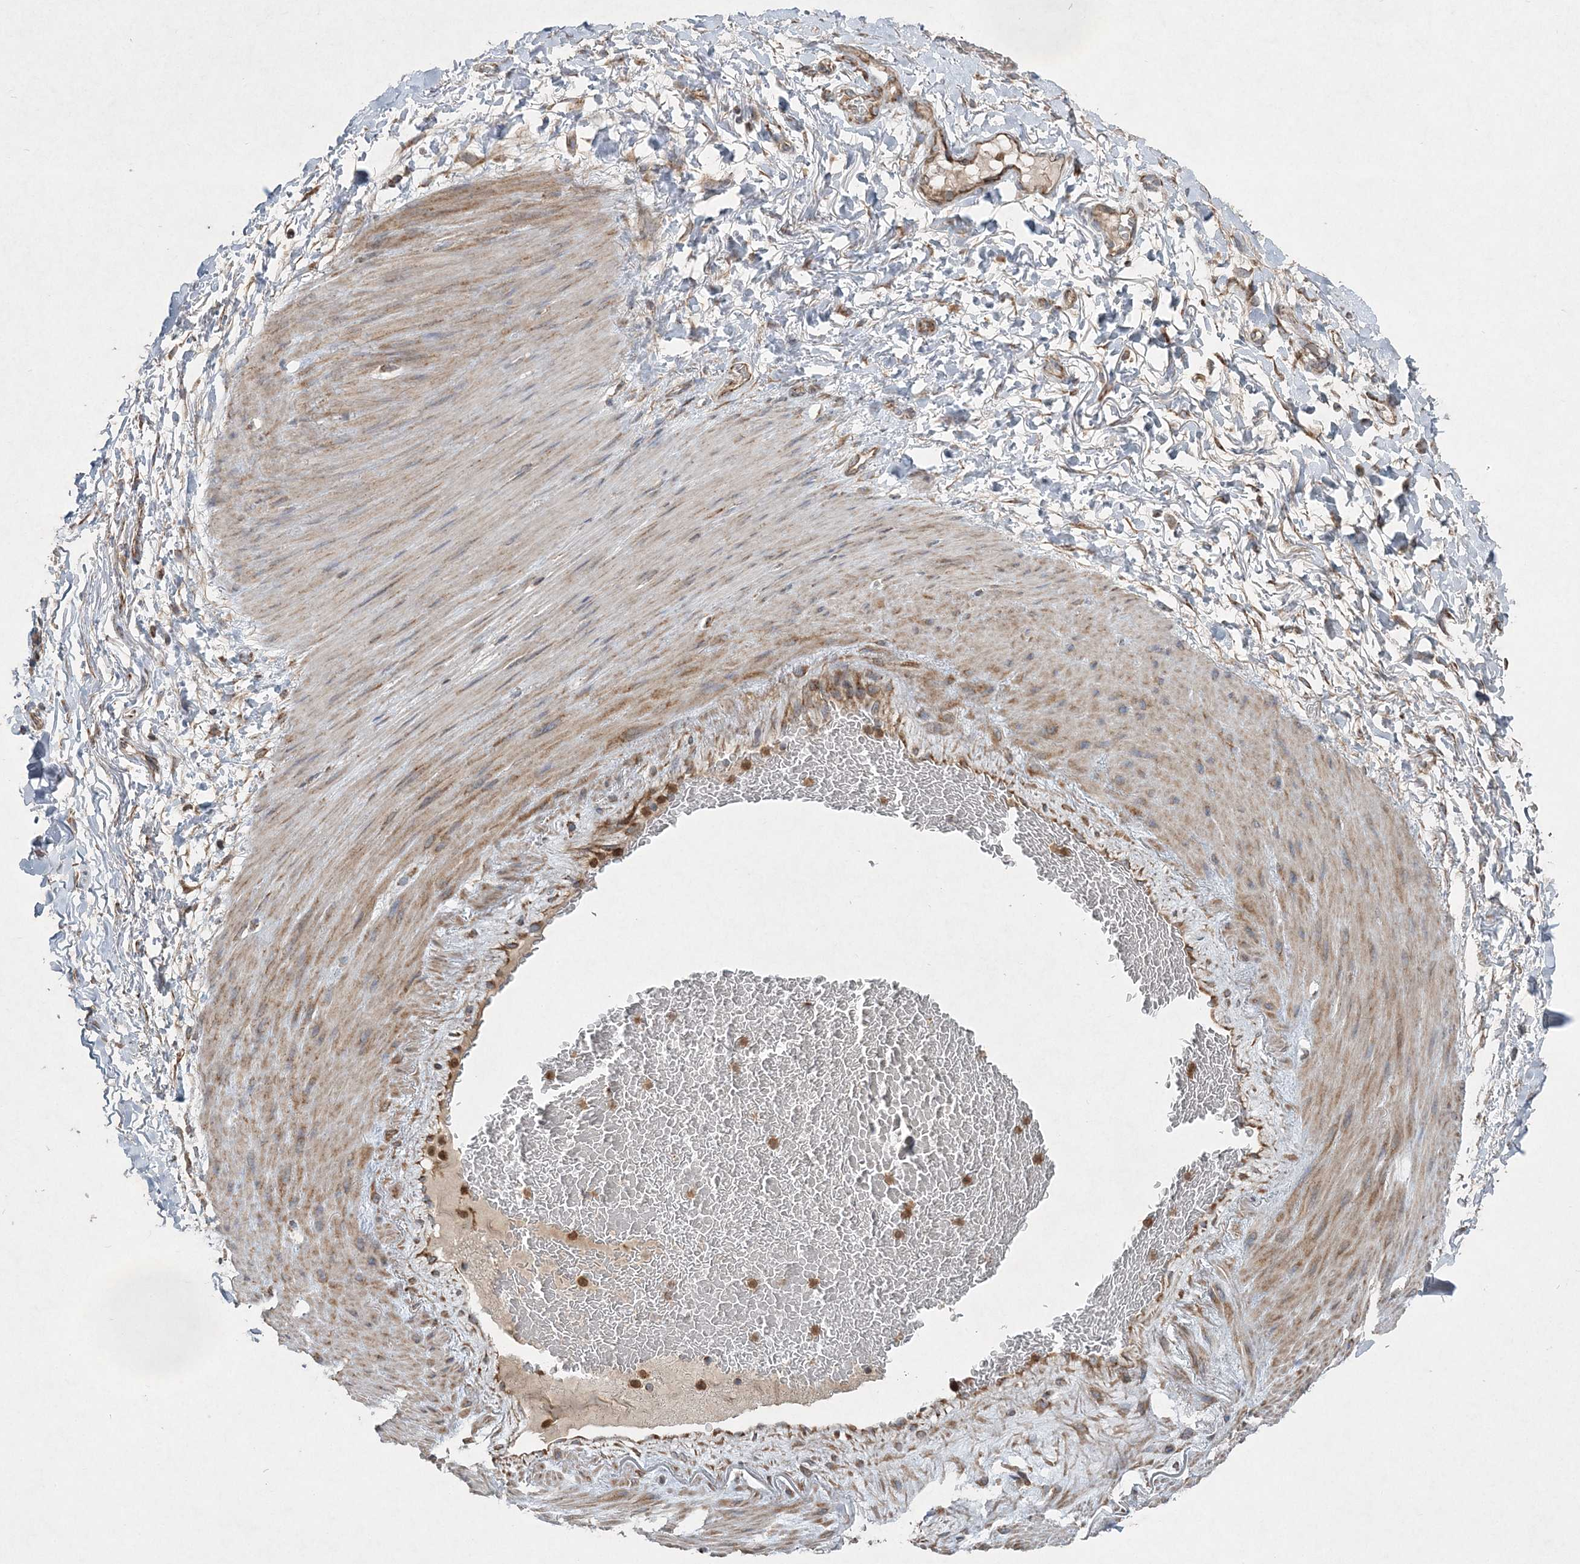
{"staining": {"intensity": "weak", "quantity": ">75%", "location": "cytoplasmic/membranous"}, "tissue": "adipose tissue", "cell_type": "Adipocytes", "image_type": "normal", "snomed": [{"axis": "morphology", "description": "Normal tissue, NOS"}, {"axis": "morphology", "description": "Adenocarcinoma, NOS"}, {"axis": "topography", "description": "Esophagus"}], "caption": "Adipose tissue stained with IHC shows weak cytoplasmic/membranous expression in about >75% of adipocytes.", "gene": "LRPPRC", "patient": {"sex": "male", "age": 62}}